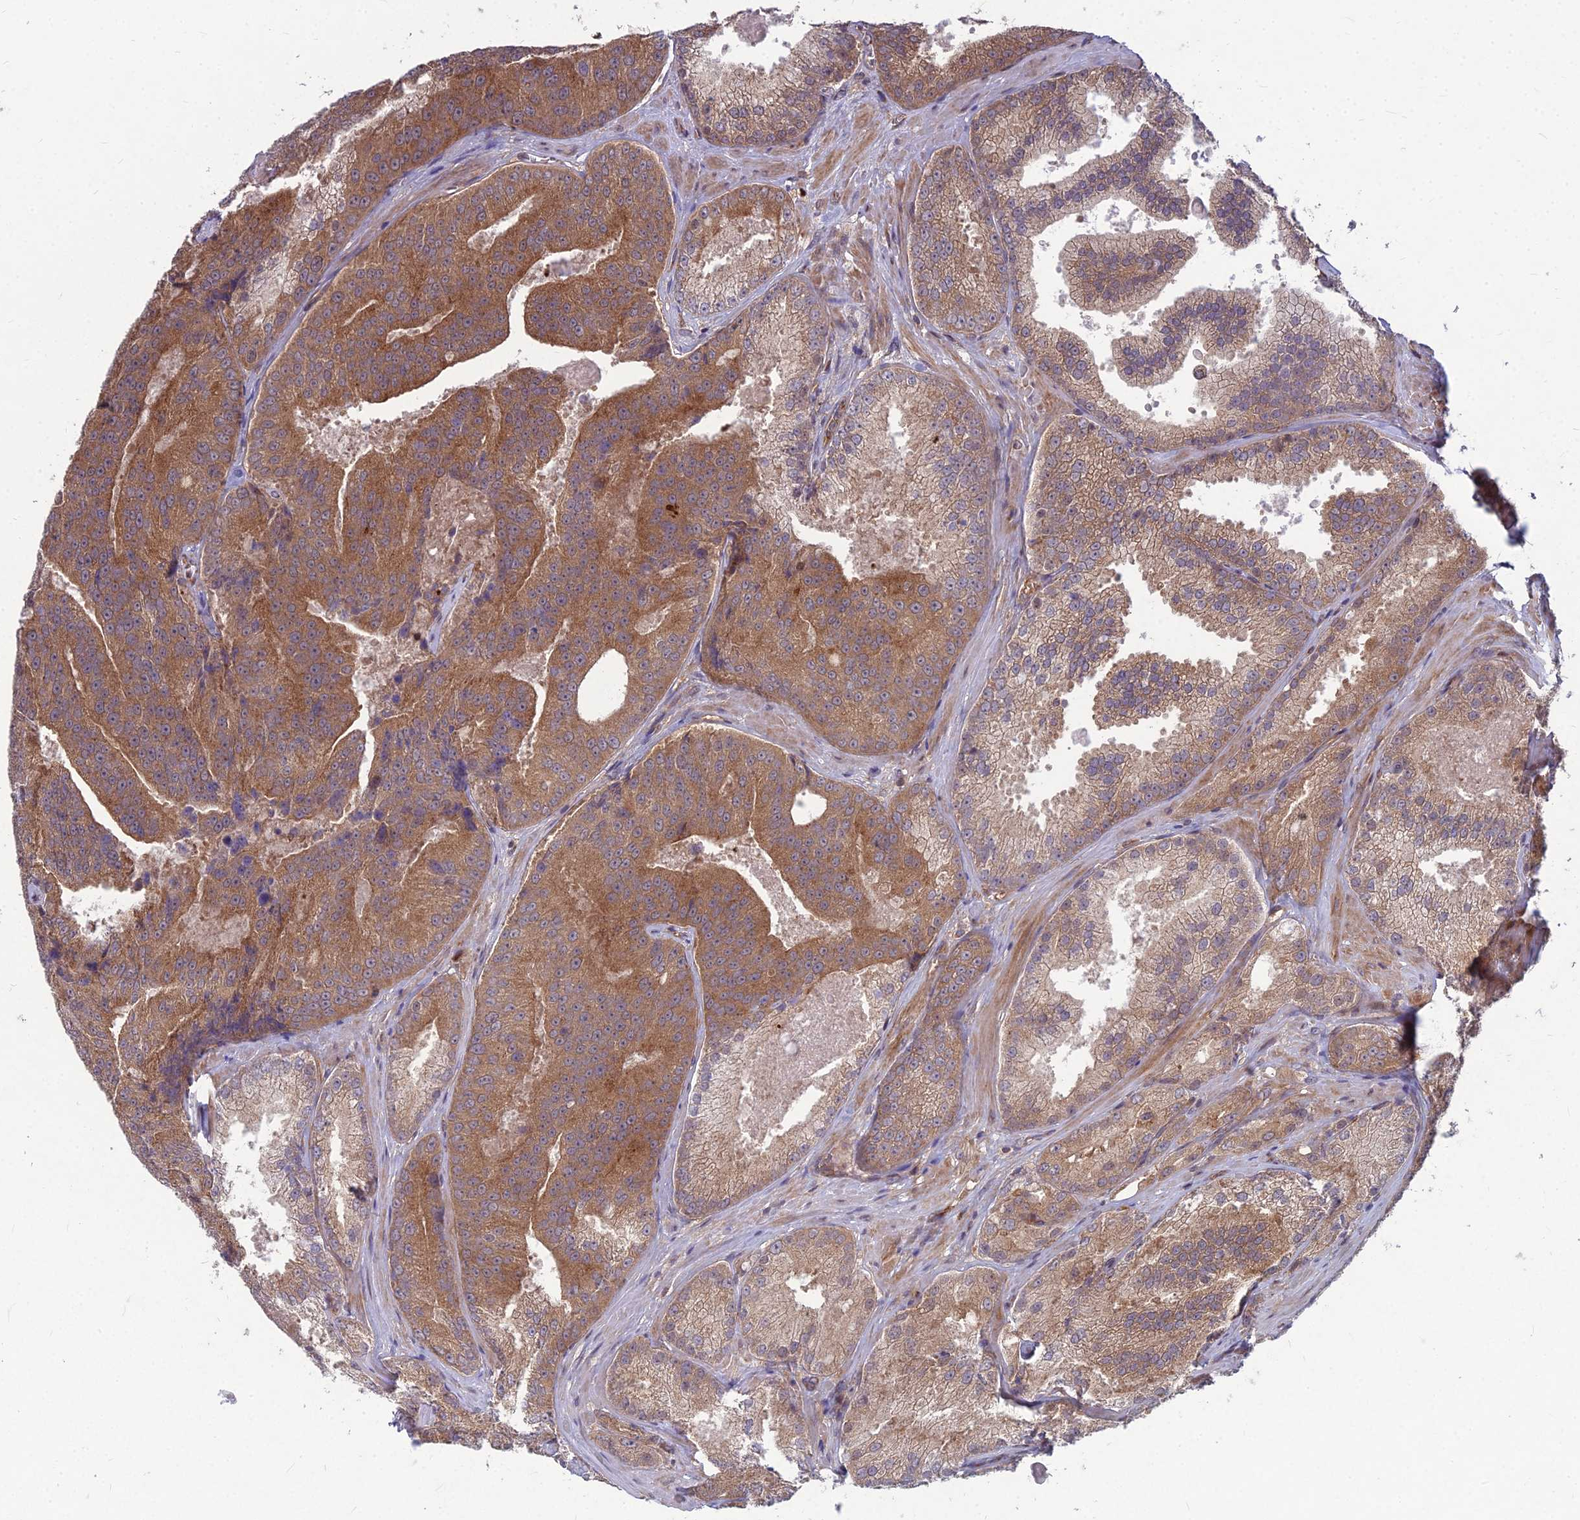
{"staining": {"intensity": "moderate", "quantity": ">75%", "location": "cytoplasmic/membranous"}, "tissue": "prostate cancer", "cell_type": "Tumor cells", "image_type": "cancer", "snomed": [{"axis": "morphology", "description": "Adenocarcinoma, High grade"}, {"axis": "topography", "description": "Prostate"}], "caption": "IHC image of neoplastic tissue: human prostate adenocarcinoma (high-grade) stained using immunohistochemistry reveals medium levels of moderate protein expression localized specifically in the cytoplasmic/membranous of tumor cells, appearing as a cytoplasmic/membranous brown color.", "gene": "MFSD8", "patient": {"sex": "male", "age": 61}}